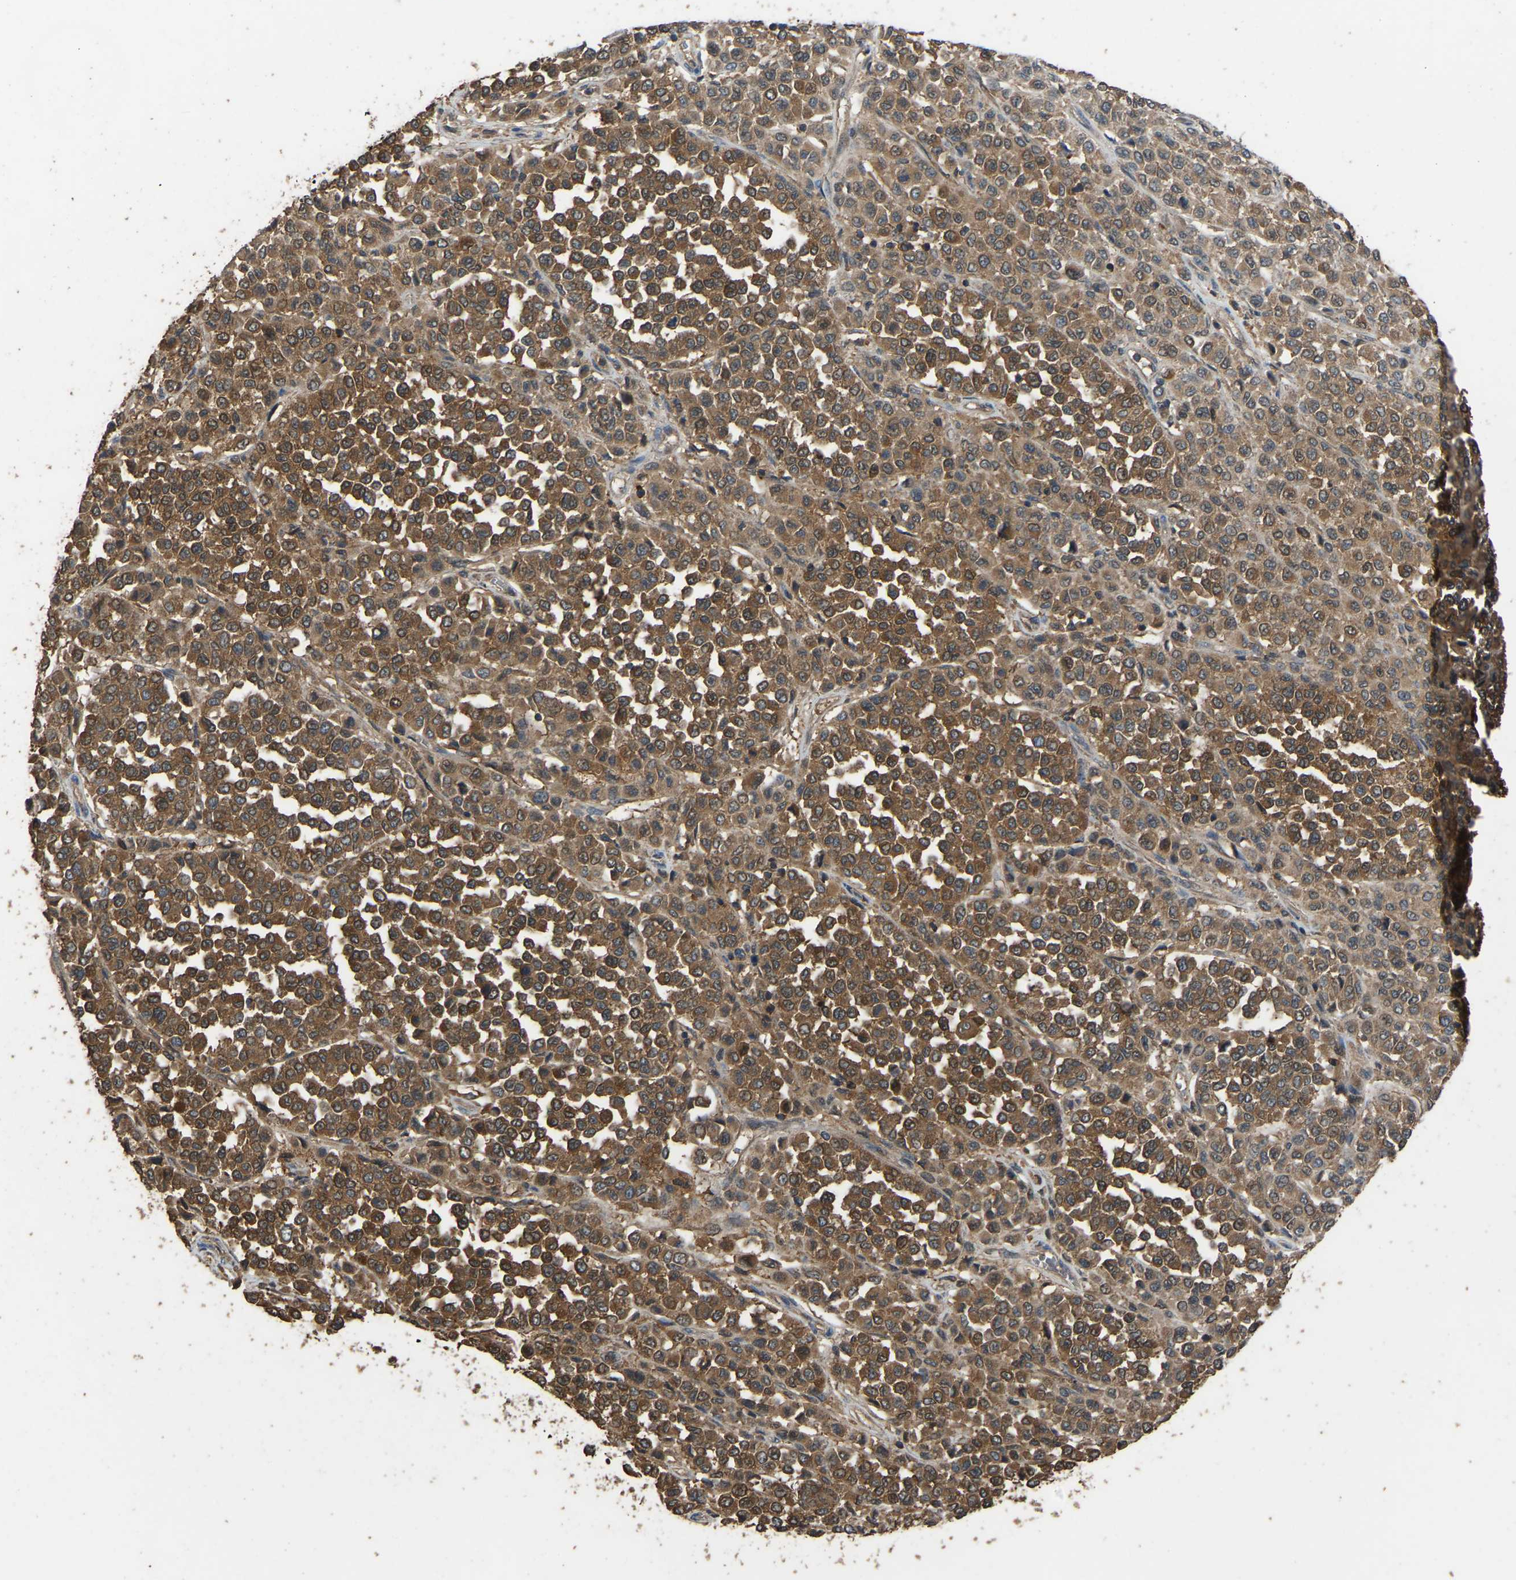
{"staining": {"intensity": "strong", "quantity": ">75%", "location": "cytoplasmic/membranous"}, "tissue": "melanoma", "cell_type": "Tumor cells", "image_type": "cancer", "snomed": [{"axis": "morphology", "description": "Malignant melanoma, Metastatic site"}, {"axis": "topography", "description": "Pancreas"}], "caption": "Malignant melanoma (metastatic site) stained with IHC exhibits strong cytoplasmic/membranous staining in about >75% of tumor cells.", "gene": "FHIT", "patient": {"sex": "female", "age": 30}}